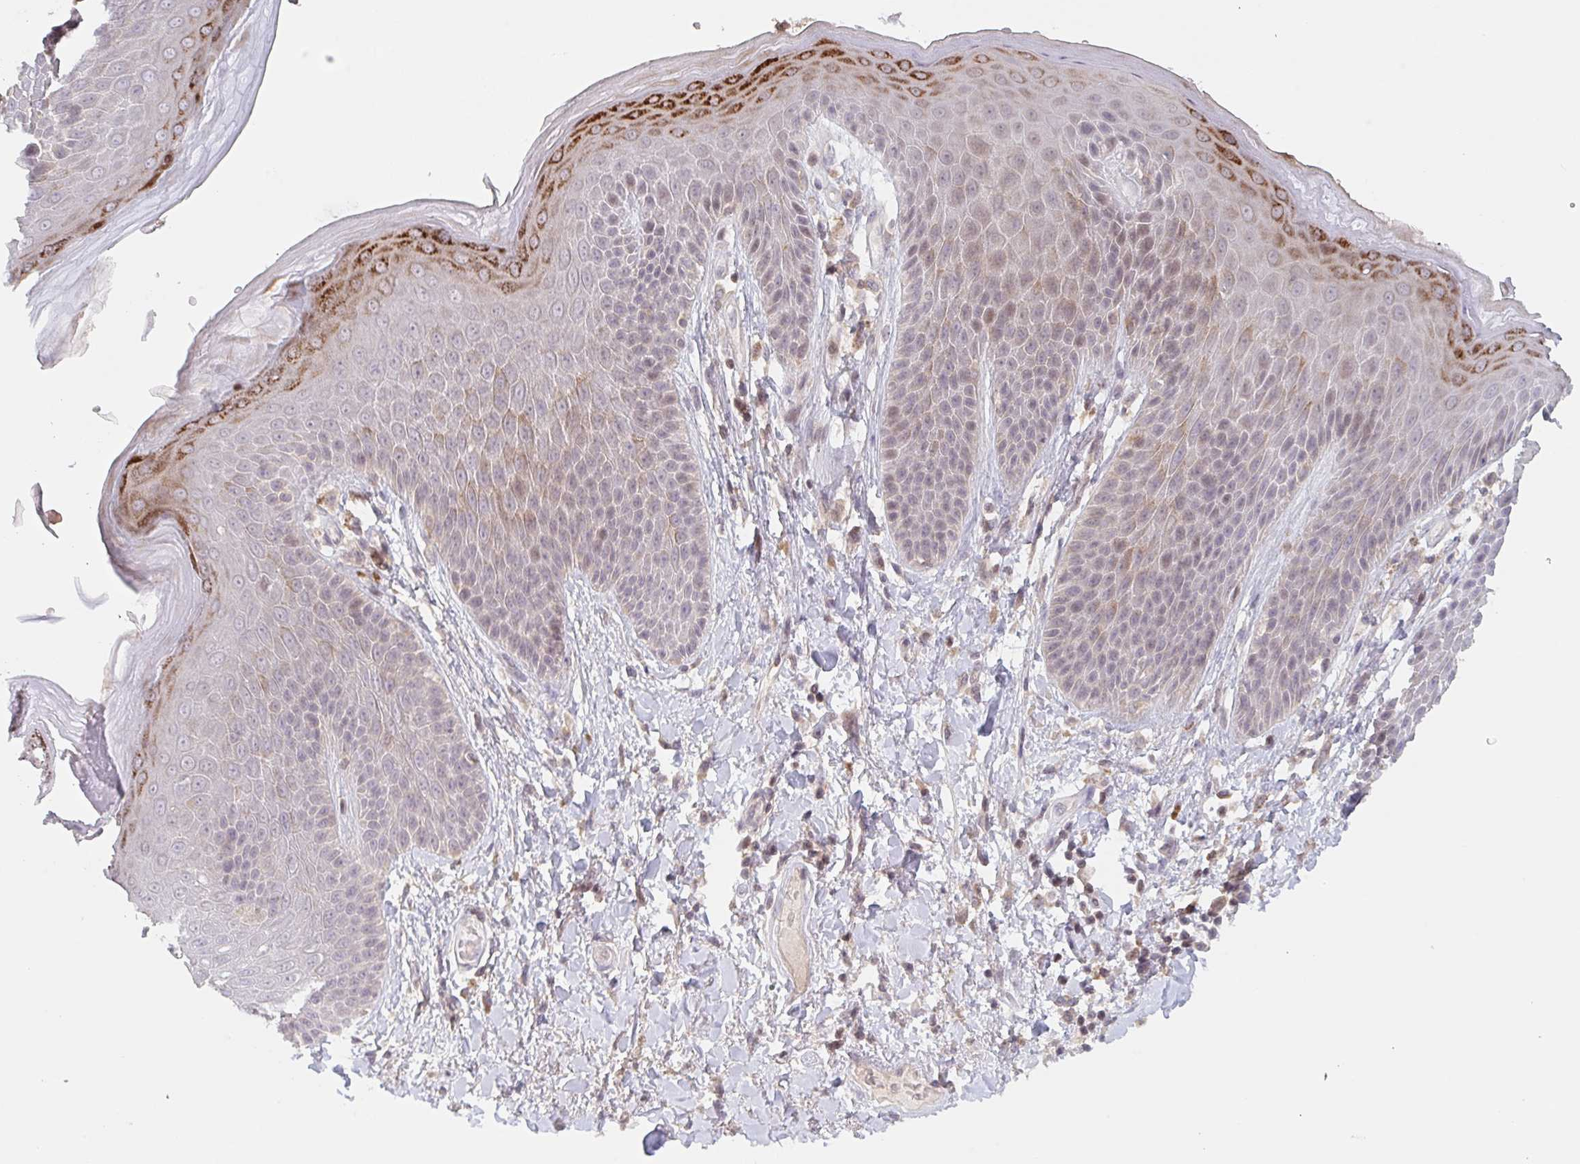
{"staining": {"intensity": "strong", "quantity": "<25%", "location": "cytoplasmic/membranous"}, "tissue": "skin", "cell_type": "Epidermal cells", "image_type": "normal", "snomed": [{"axis": "morphology", "description": "Normal tissue, NOS"}, {"axis": "topography", "description": "Anal"}, {"axis": "topography", "description": "Peripheral nerve tissue"}], "caption": "This micrograph shows IHC staining of unremarkable human skin, with medium strong cytoplasmic/membranous staining in about <25% of epidermal cells.", "gene": "DCST1", "patient": {"sex": "male", "age": 51}}